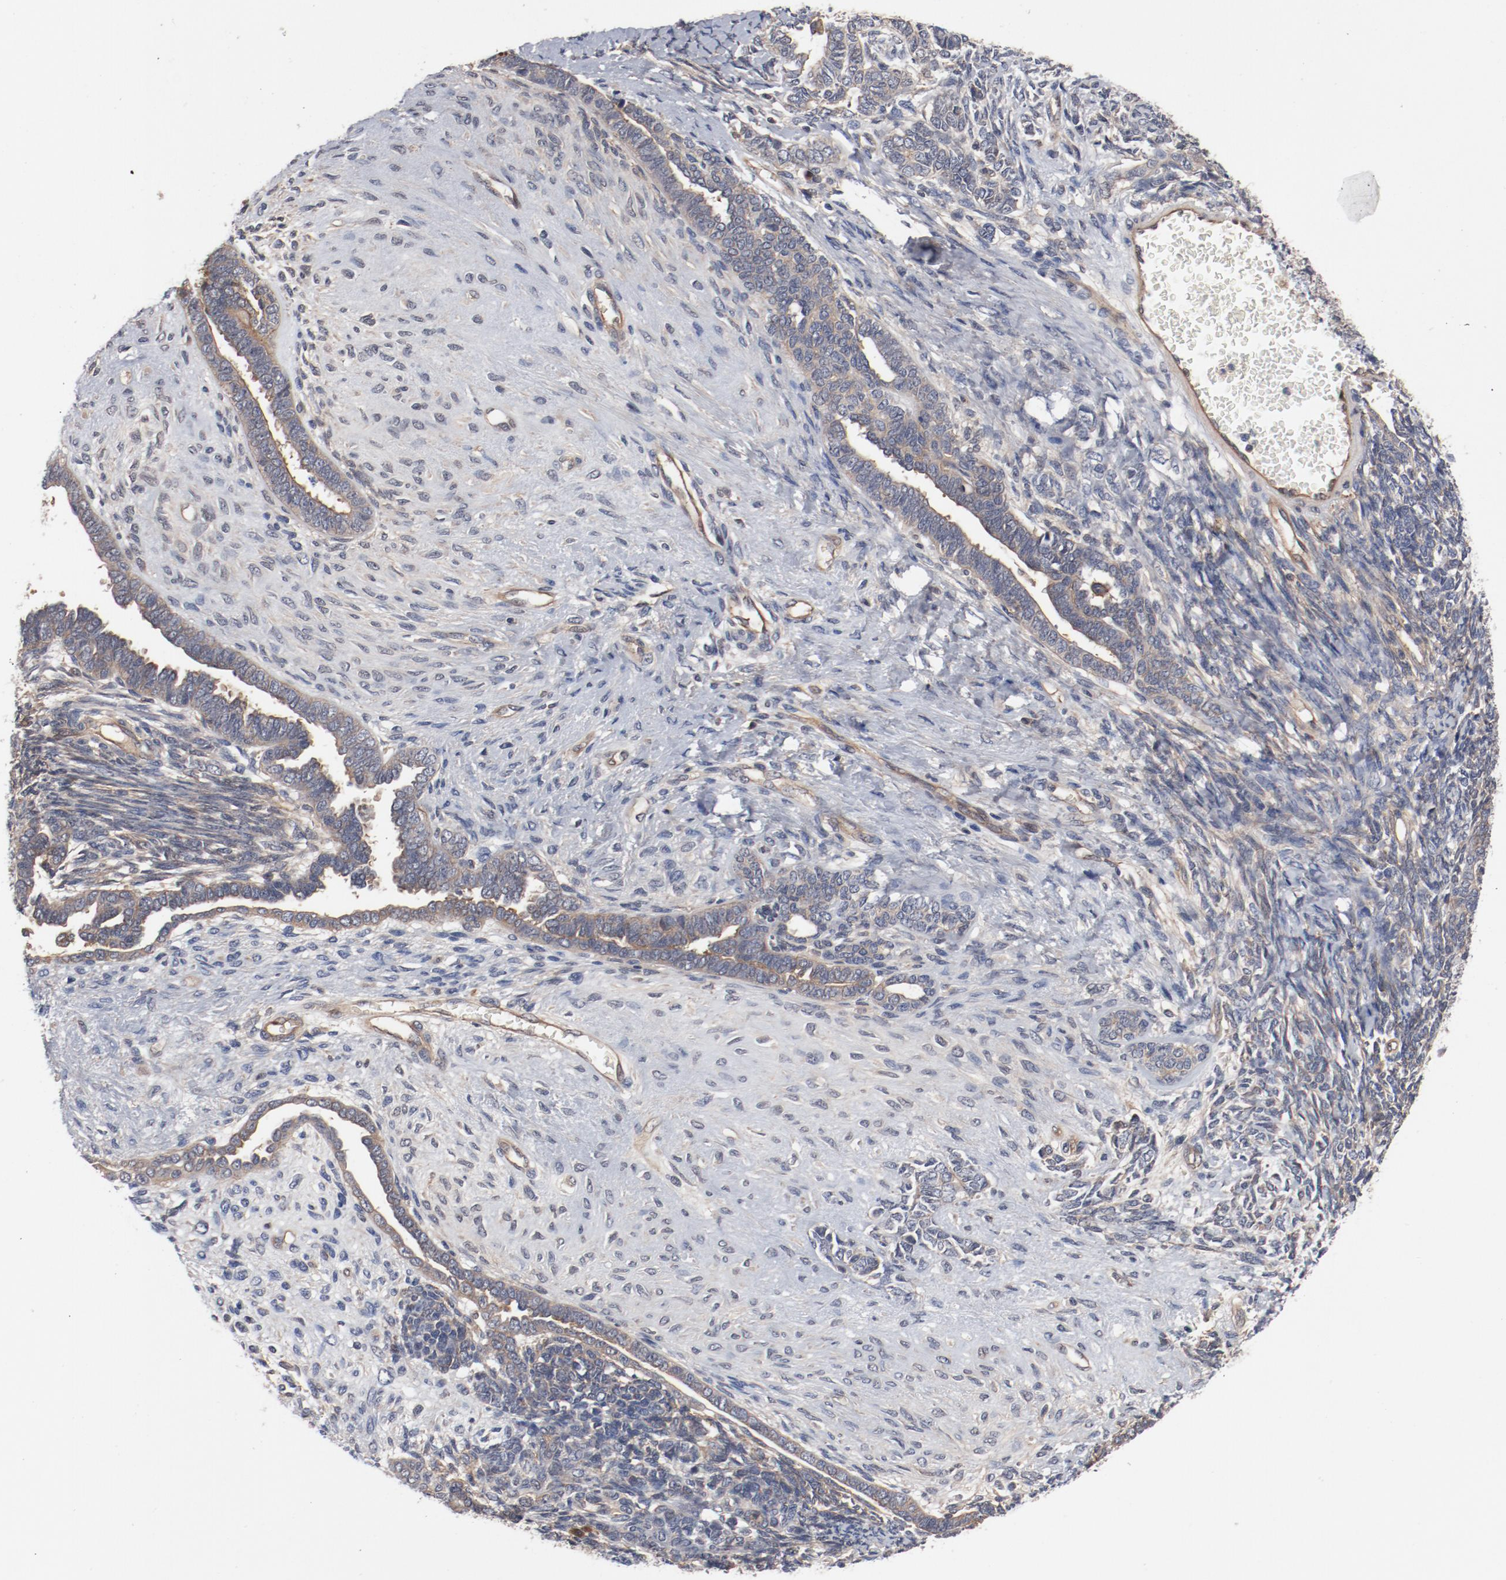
{"staining": {"intensity": "negative", "quantity": "none", "location": "none"}, "tissue": "endometrial cancer", "cell_type": "Tumor cells", "image_type": "cancer", "snomed": [{"axis": "morphology", "description": "Neoplasm, malignant, NOS"}, {"axis": "topography", "description": "Endometrium"}], "caption": "High magnification brightfield microscopy of endometrial cancer (malignant neoplasm) stained with DAB (3,3'-diaminobenzidine) (brown) and counterstained with hematoxylin (blue): tumor cells show no significant positivity. (DAB immunohistochemistry (IHC), high magnification).", "gene": "PITPNM2", "patient": {"sex": "female", "age": 74}}